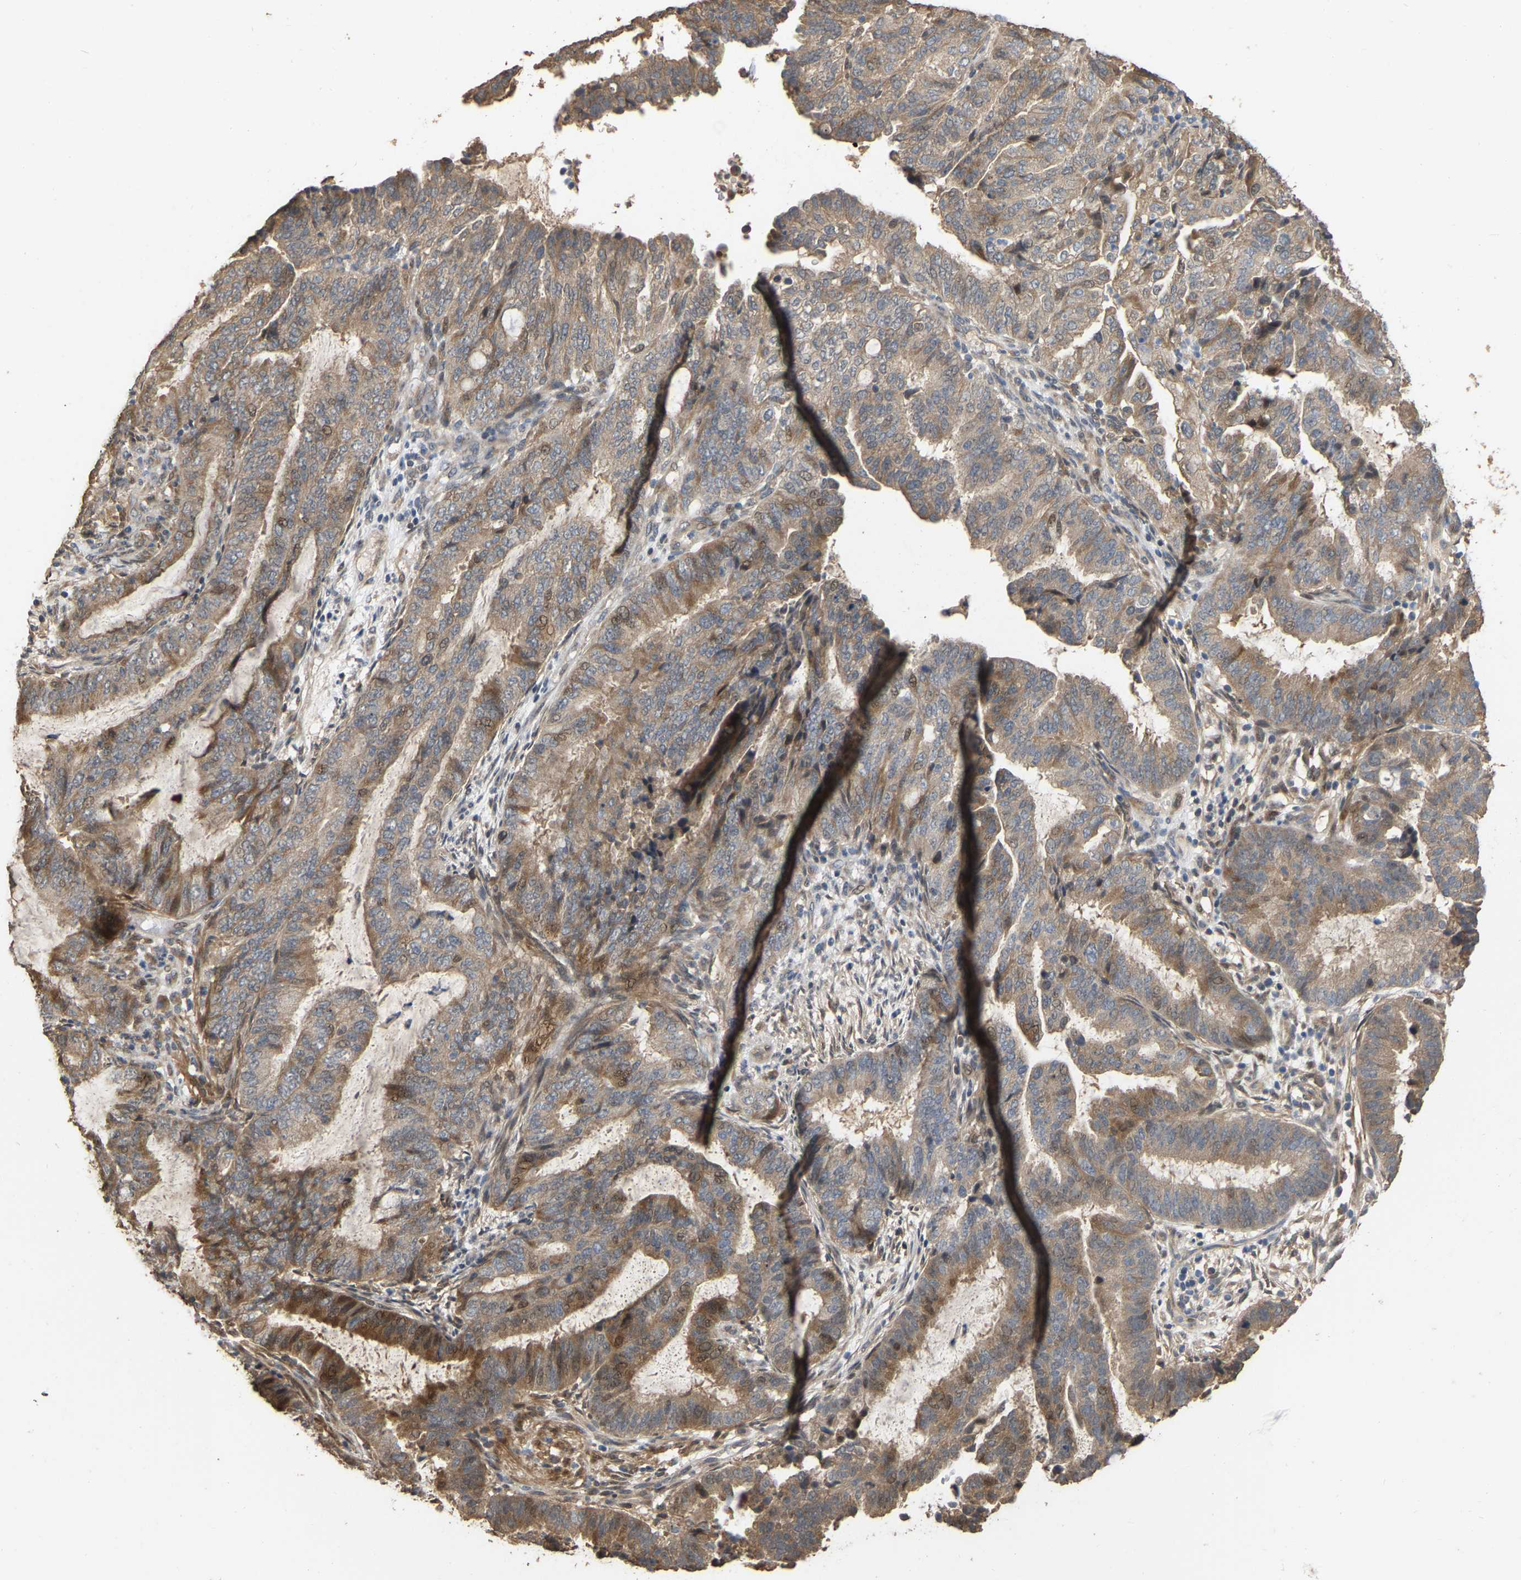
{"staining": {"intensity": "moderate", "quantity": ">75%", "location": "cytoplasmic/membranous,nuclear"}, "tissue": "endometrial cancer", "cell_type": "Tumor cells", "image_type": "cancer", "snomed": [{"axis": "morphology", "description": "Adenocarcinoma, NOS"}, {"axis": "topography", "description": "Endometrium"}], "caption": "The image shows a brown stain indicating the presence of a protein in the cytoplasmic/membranous and nuclear of tumor cells in endometrial cancer.", "gene": "NCS1", "patient": {"sex": "female", "age": 51}}